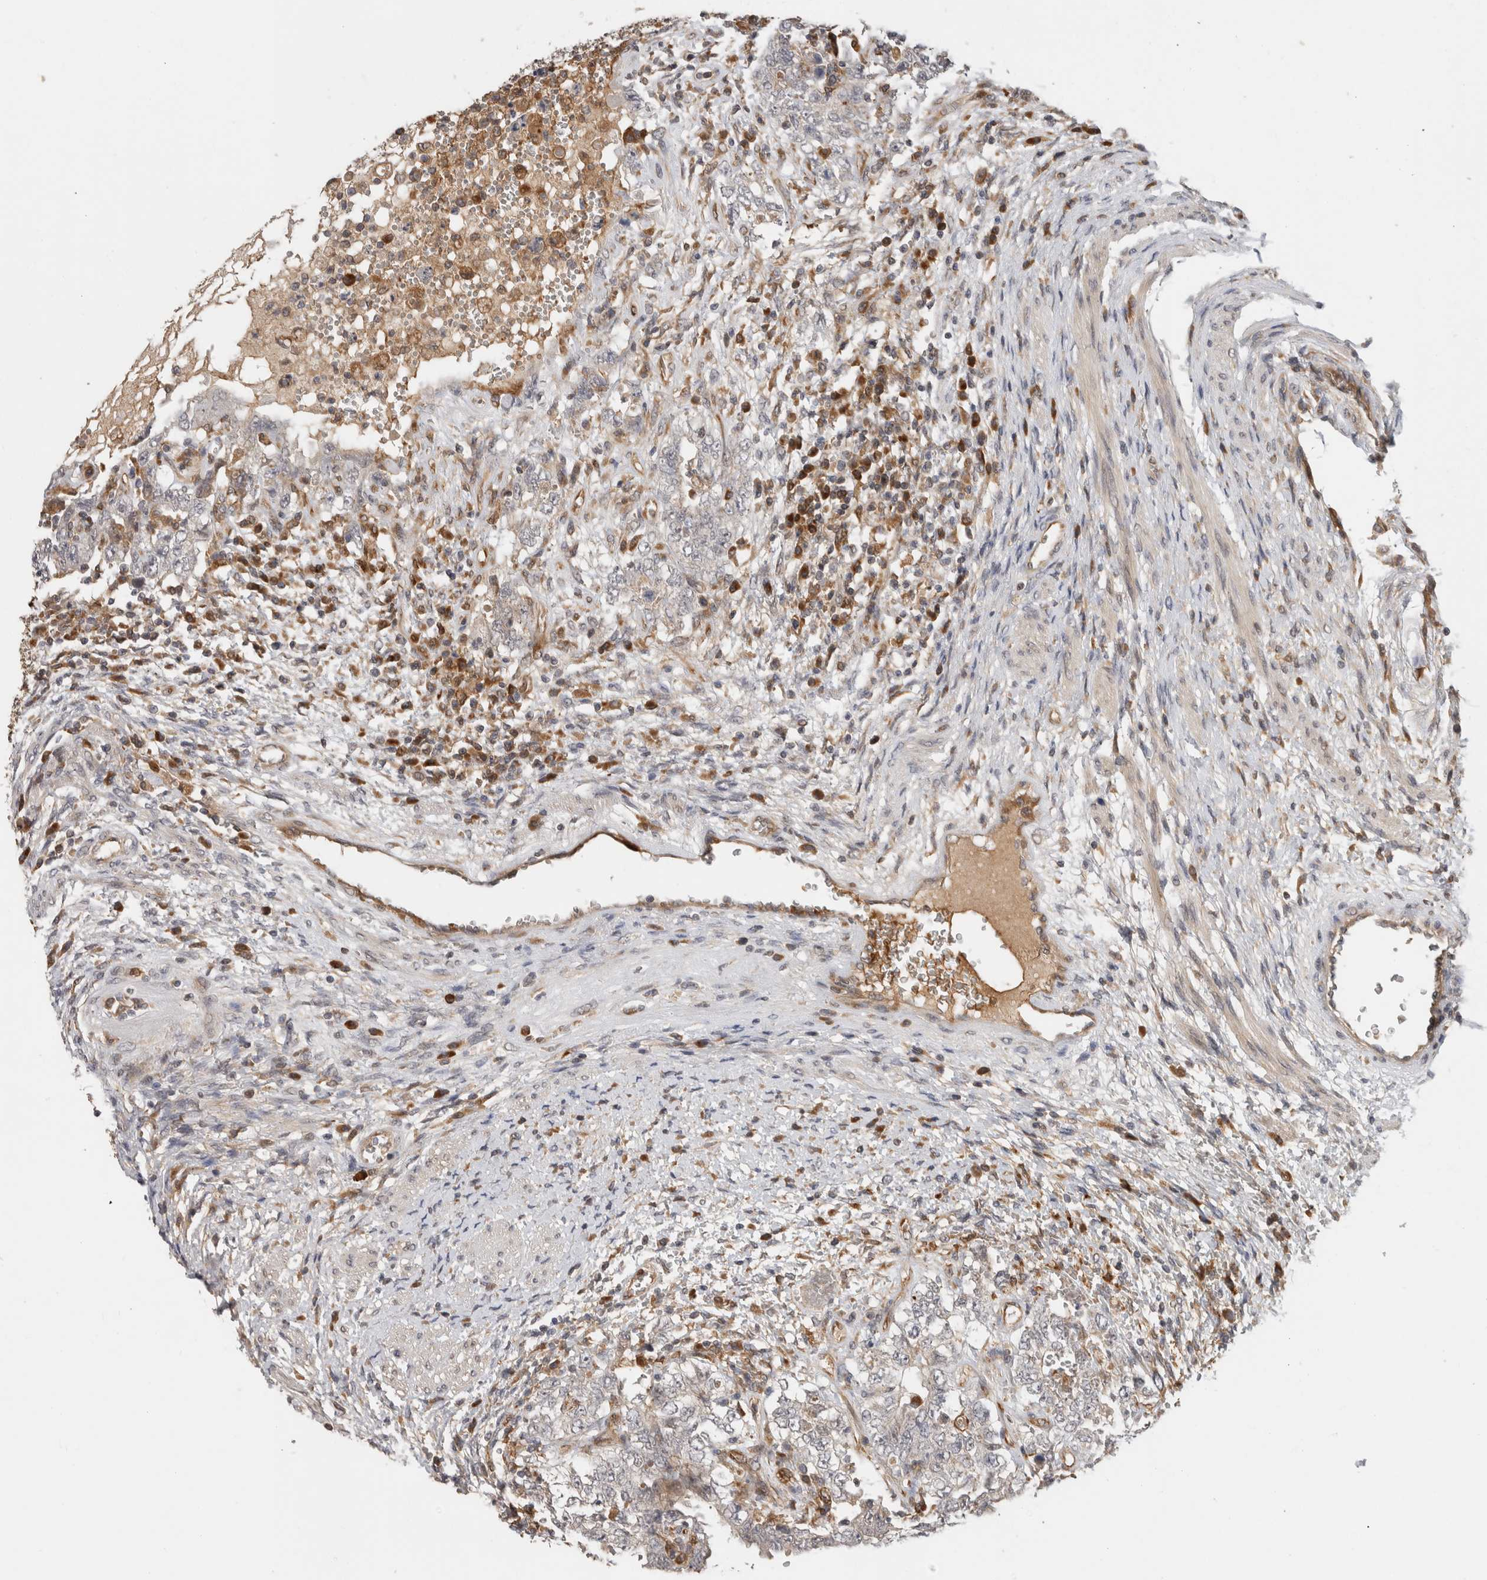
{"staining": {"intensity": "negative", "quantity": "none", "location": "none"}, "tissue": "testis cancer", "cell_type": "Tumor cells", "image_type": "cancer", "snomed": [{"axis": "morphology", "description": "Carcinoma, Embryonal, NOS"}, {"axis": "topography", "description": "Testis"}], "caption": "Photomicrograph shows no significant protein staining in tumor cells of testis embryonal carcinoma.", "gene": "APOL2", "patient": {"sex": "male", "age": 26}}